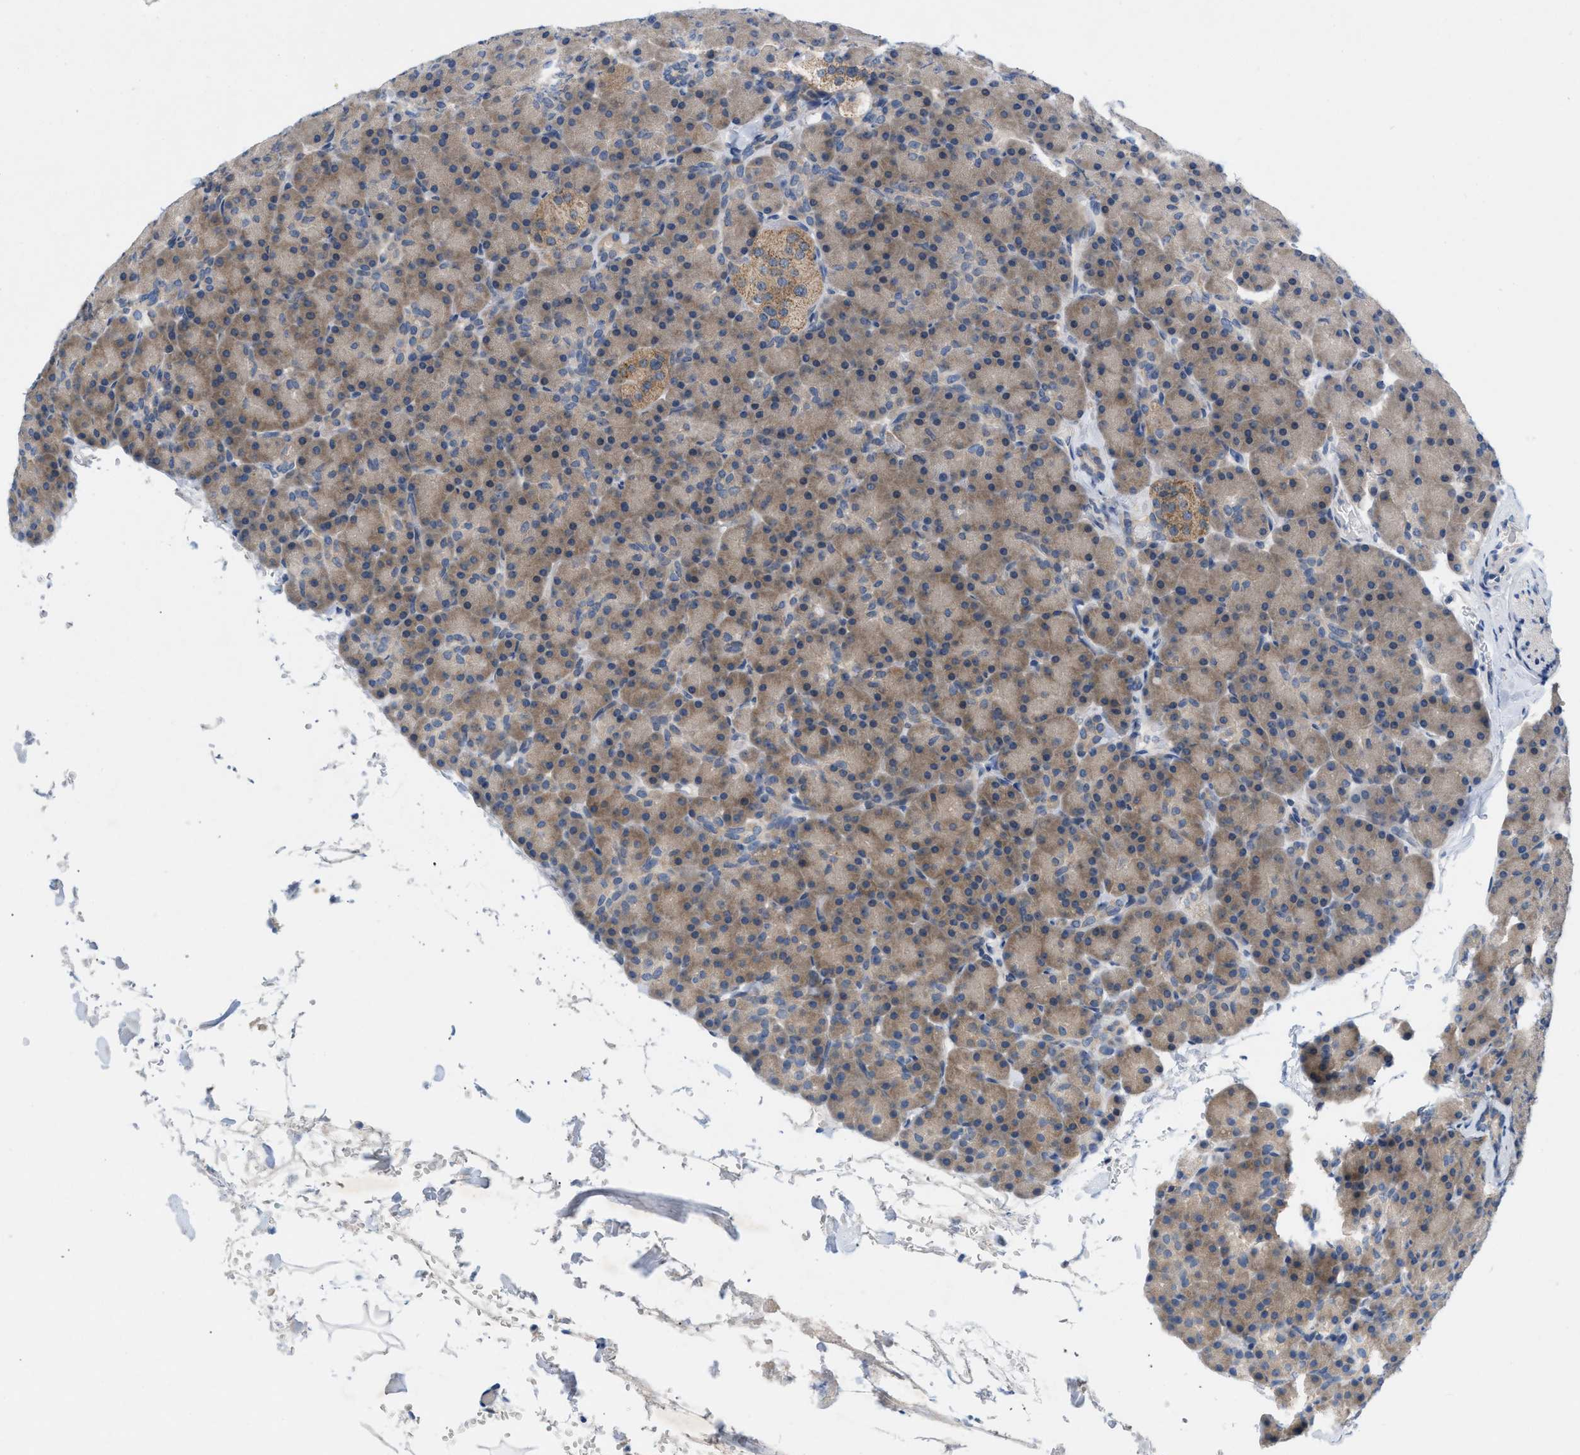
{"staining": {"intensity": "moderate", "quantity": "<25%", "location": "cytoplasmic/membranous"}, "tissue": "pancreas", "cell_type": "Exocrine glandular cells", "image_type": "normal", "snomed": [{"axis": "morphology", "description": "Normal tissue, NOS"}, {"axis": "topography", "description": "Pancreas"}], "caption": "The histopathology image exhibits immunohistochemical staining of benign pancreas. There is moderate cytoplasmic/membranous staining is identified in about <25% of exocrine glandular cells. (DAB = brown stain, brightfield microscopy at high magnification).", "gene": "WIPI2", "patient": {"sex": "female", "age": 43}}